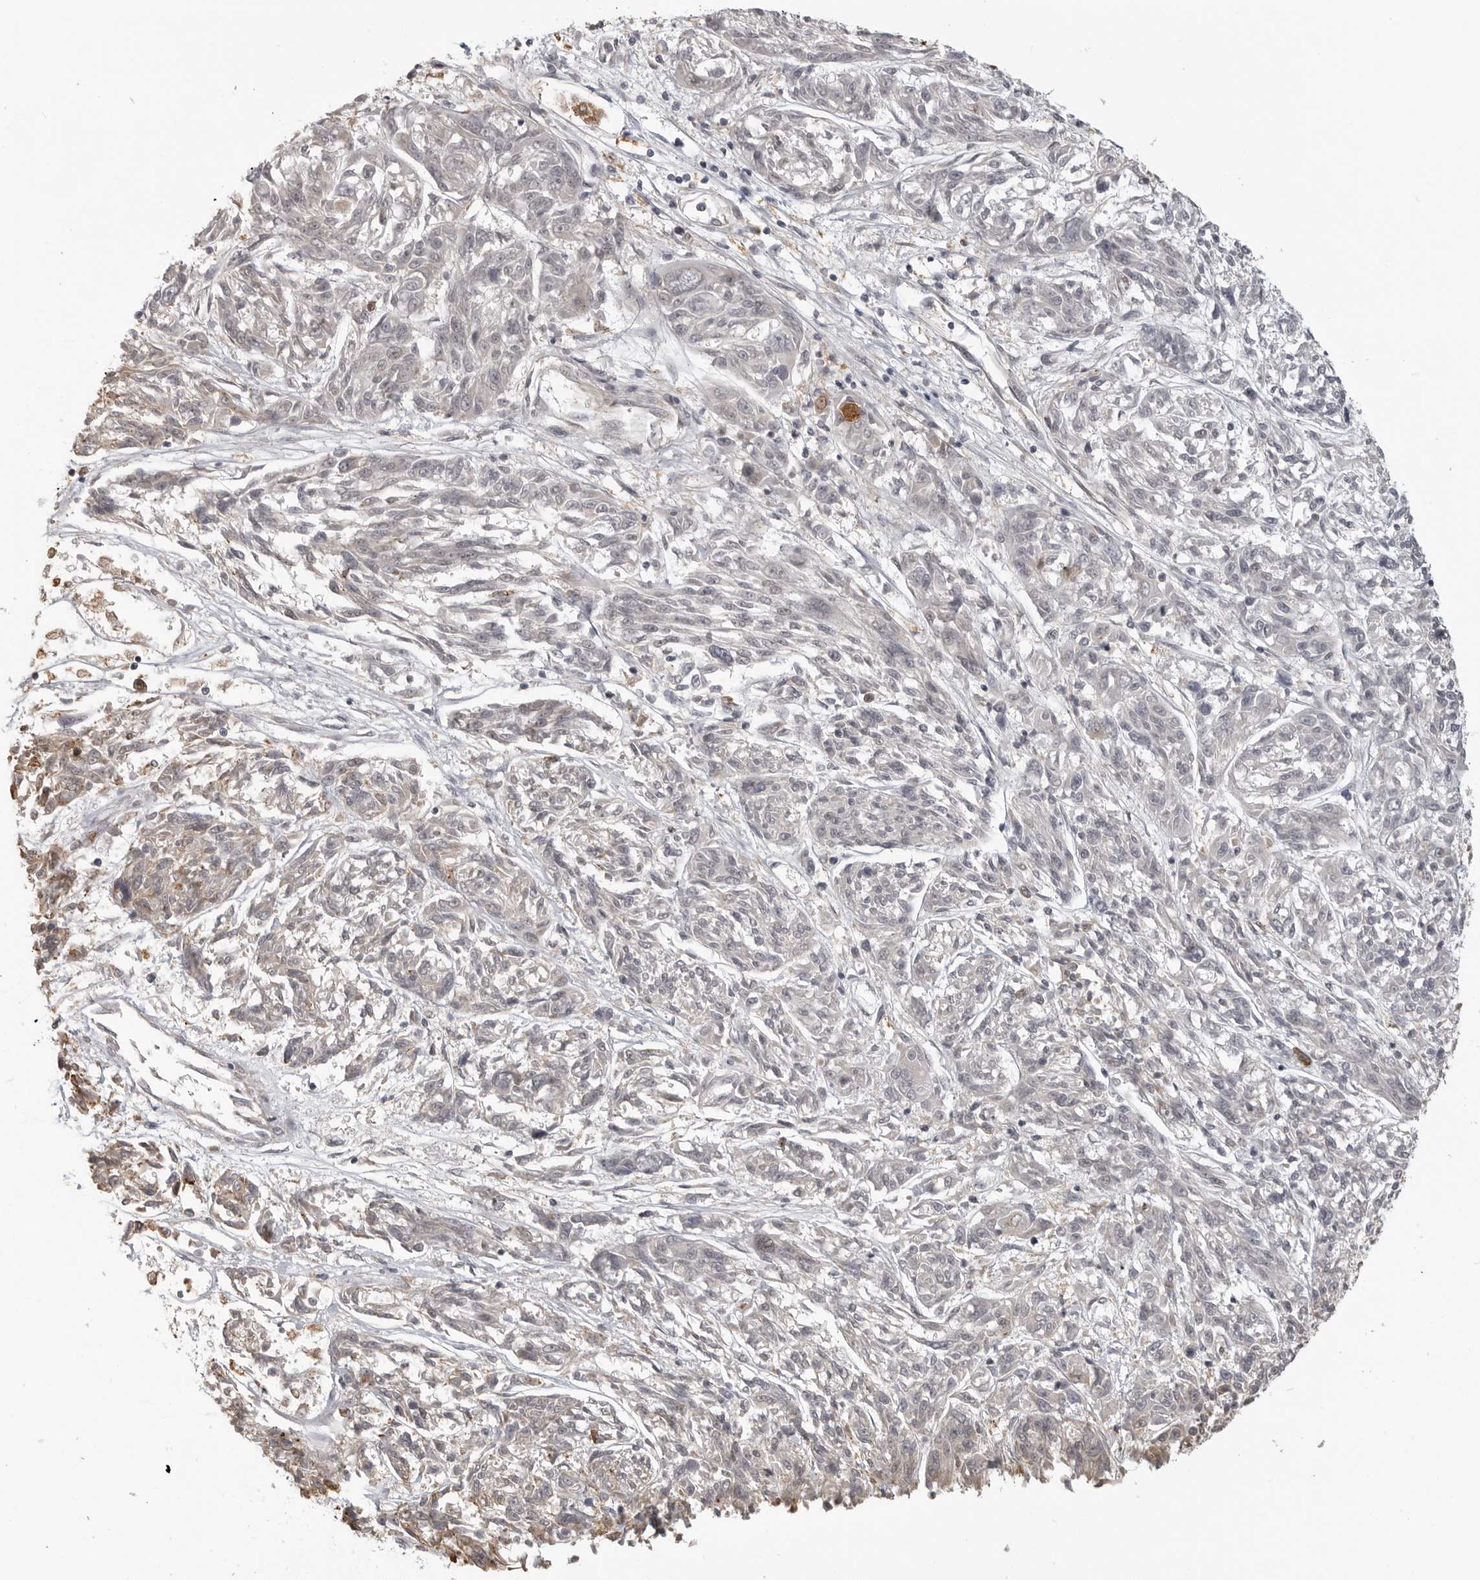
{"staining": {"intensity": "negative", "quantity": "none", "location": "none"}, "tissue": "melanoma", "cell_type": "Tumor cells", "image_type": "cancer", "snomed": [{"axis": "morphology", "description": "Malignant melanoma, NOS"}, {"axis": "topography", "description": "Skin"}], "caption": "Tumor cells are negative for protein expression in human melanoma.", "gene": "IDO1", "patient": {"sex": "male", "age": 53}}